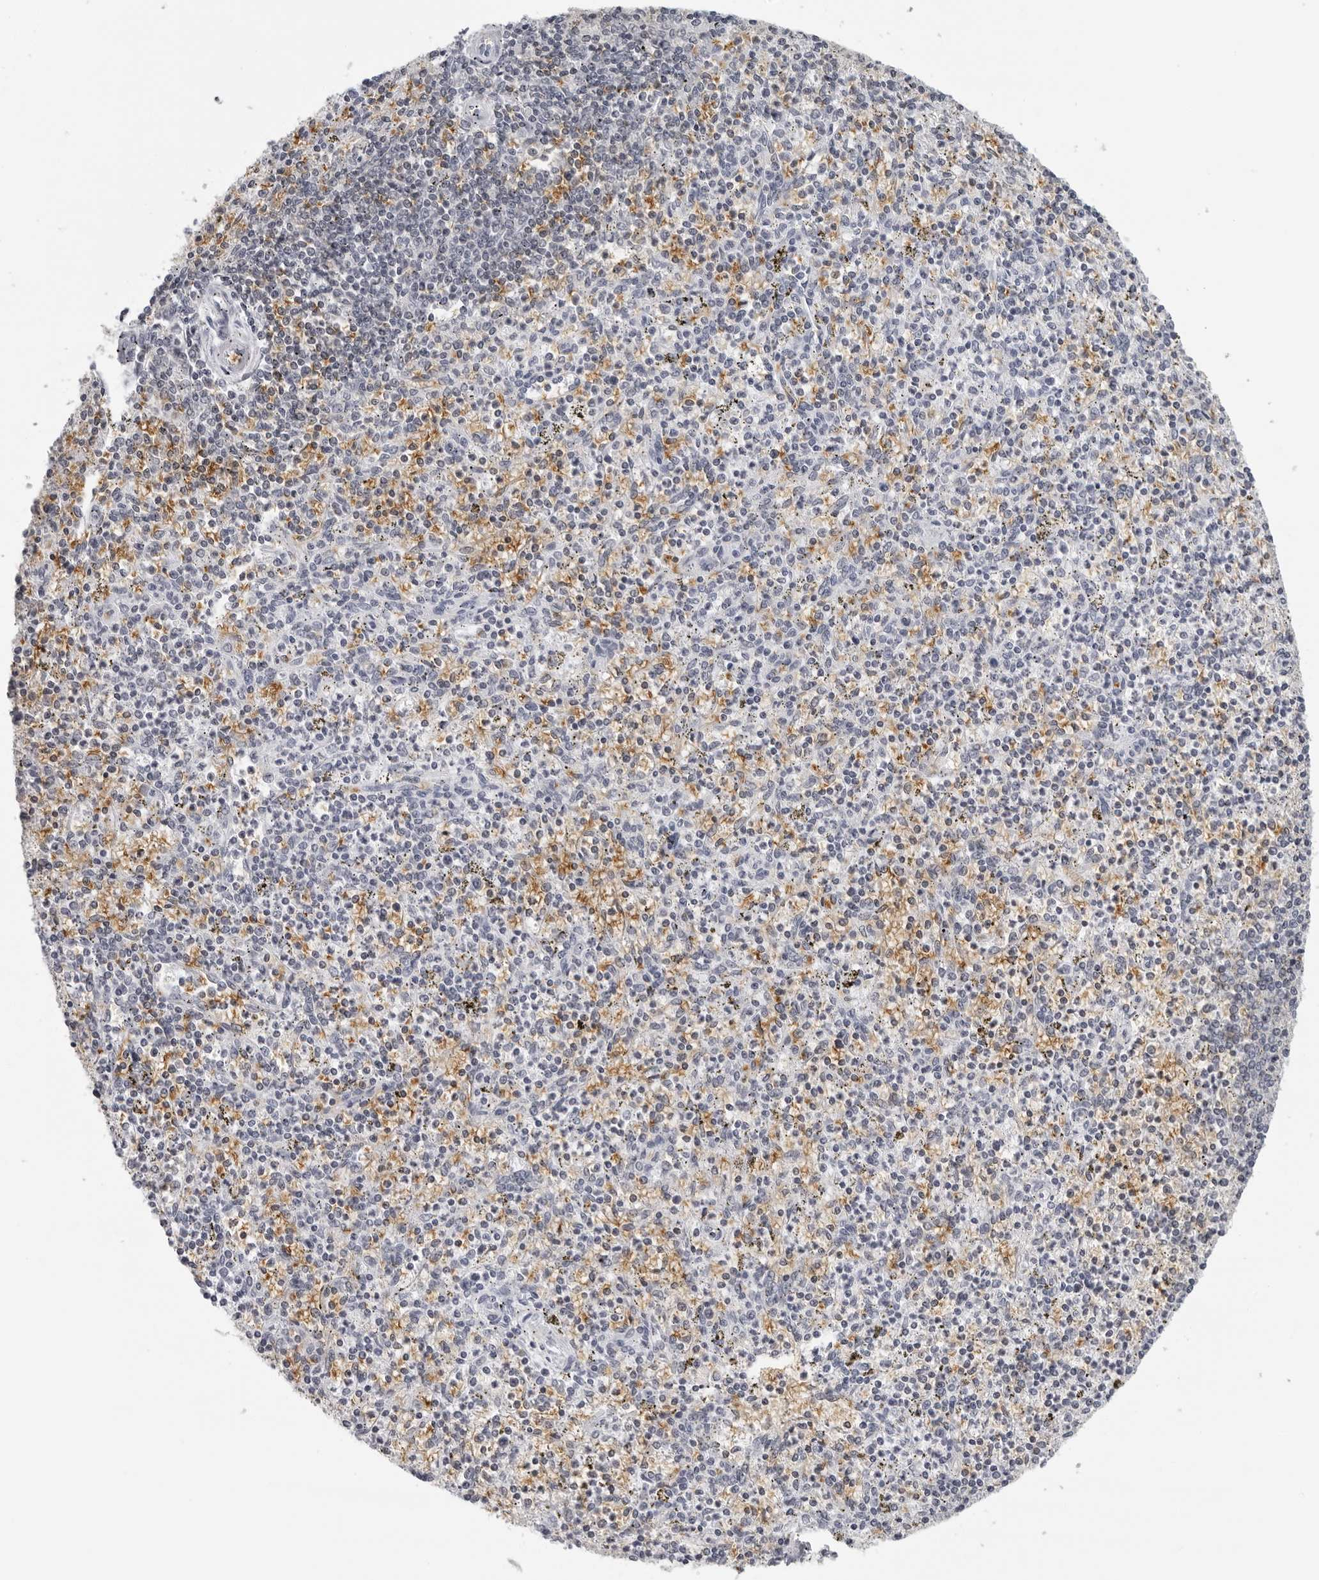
{"staining": {"intensity": "negative", "quantity": "none", "location": "none"}, "tissue": "spleen", "cell_type": "Cells in red pulp", "image_type": "normal", "snomed": [{"axis": "morphology", "description": "Normal tissue, NOS"}, {"axis": "topography", "description": "Spleen"}], "caption": "Photomicrograph shows no significant protein positivity in cells in red pulp of benign spleen. (Stains: DAB (3,3'-diaminobenzidine) immunohistochemistry with hematoxylin counter stain, Microscopy: brightfield microscopy at high magnification).", "gene": "EPB41", "patient": {"sex": "male", "age": 72}}